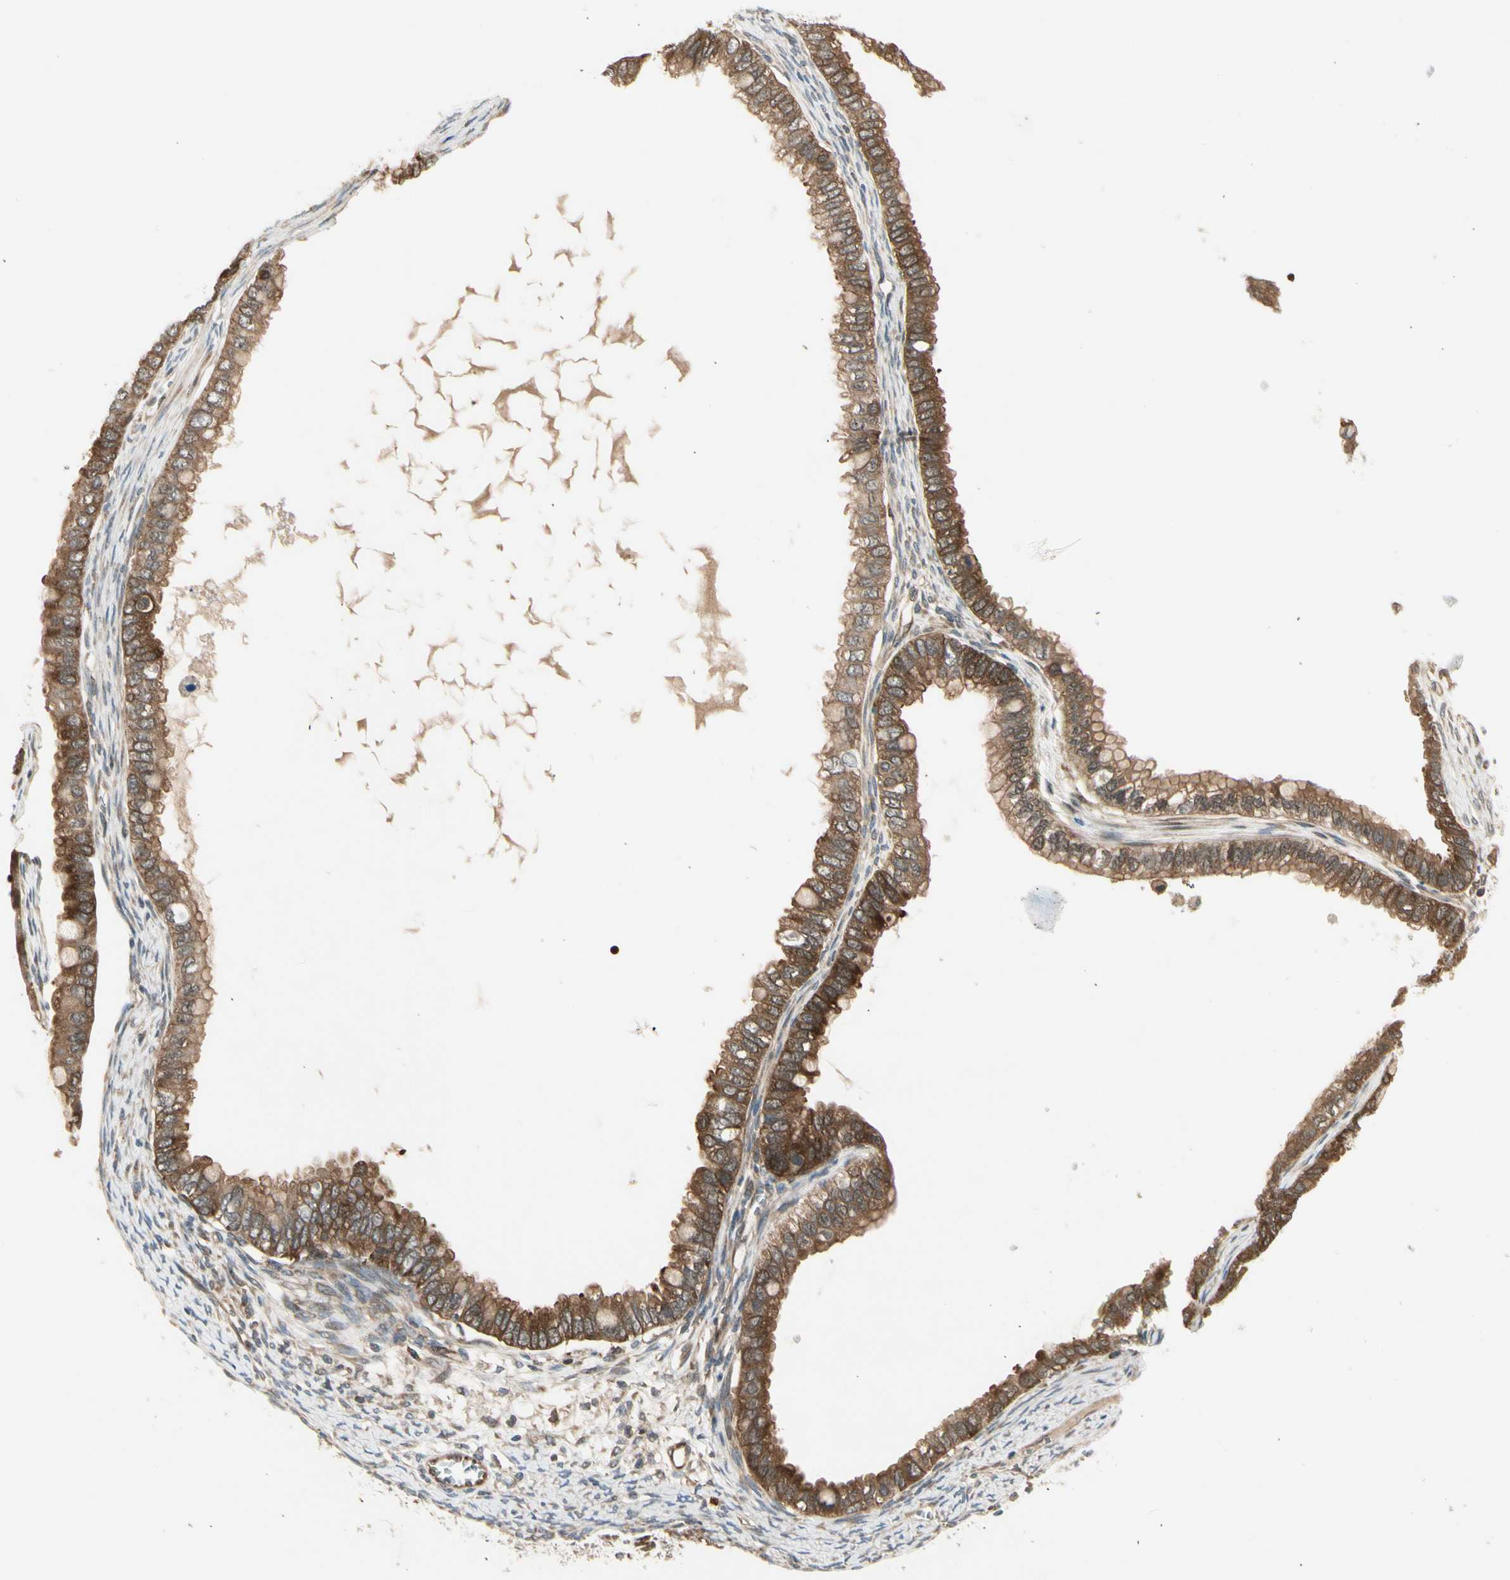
{"staining": {"intensity": "strong", "quantity": ">75%", "location": "cytoplasmic/membranous"}, "tissue": "ovarian cancer", "cell_type": "Tumor cells", "image_type": "cancer", "snomed": [{"axis": "morphology", "description": "Cystadenocarcinoma, mucinous, NOS"}, {"axis": "topography", "description": "Ovary"}], "caption": "Brown immunohistochemical staining in ovarian mucinous cystadenocarcinoma exhibits strong cytoplasmic/membranous positivity in about >75% of tumor cells. Using DAB (3,3'-diaminobenzidine) (brown) and hematoxylin (blue) stains, captured at high magnification using brightfield microscopy.", "gene": "OXSR1", "patient": {"sex": "female", "age": 80}}